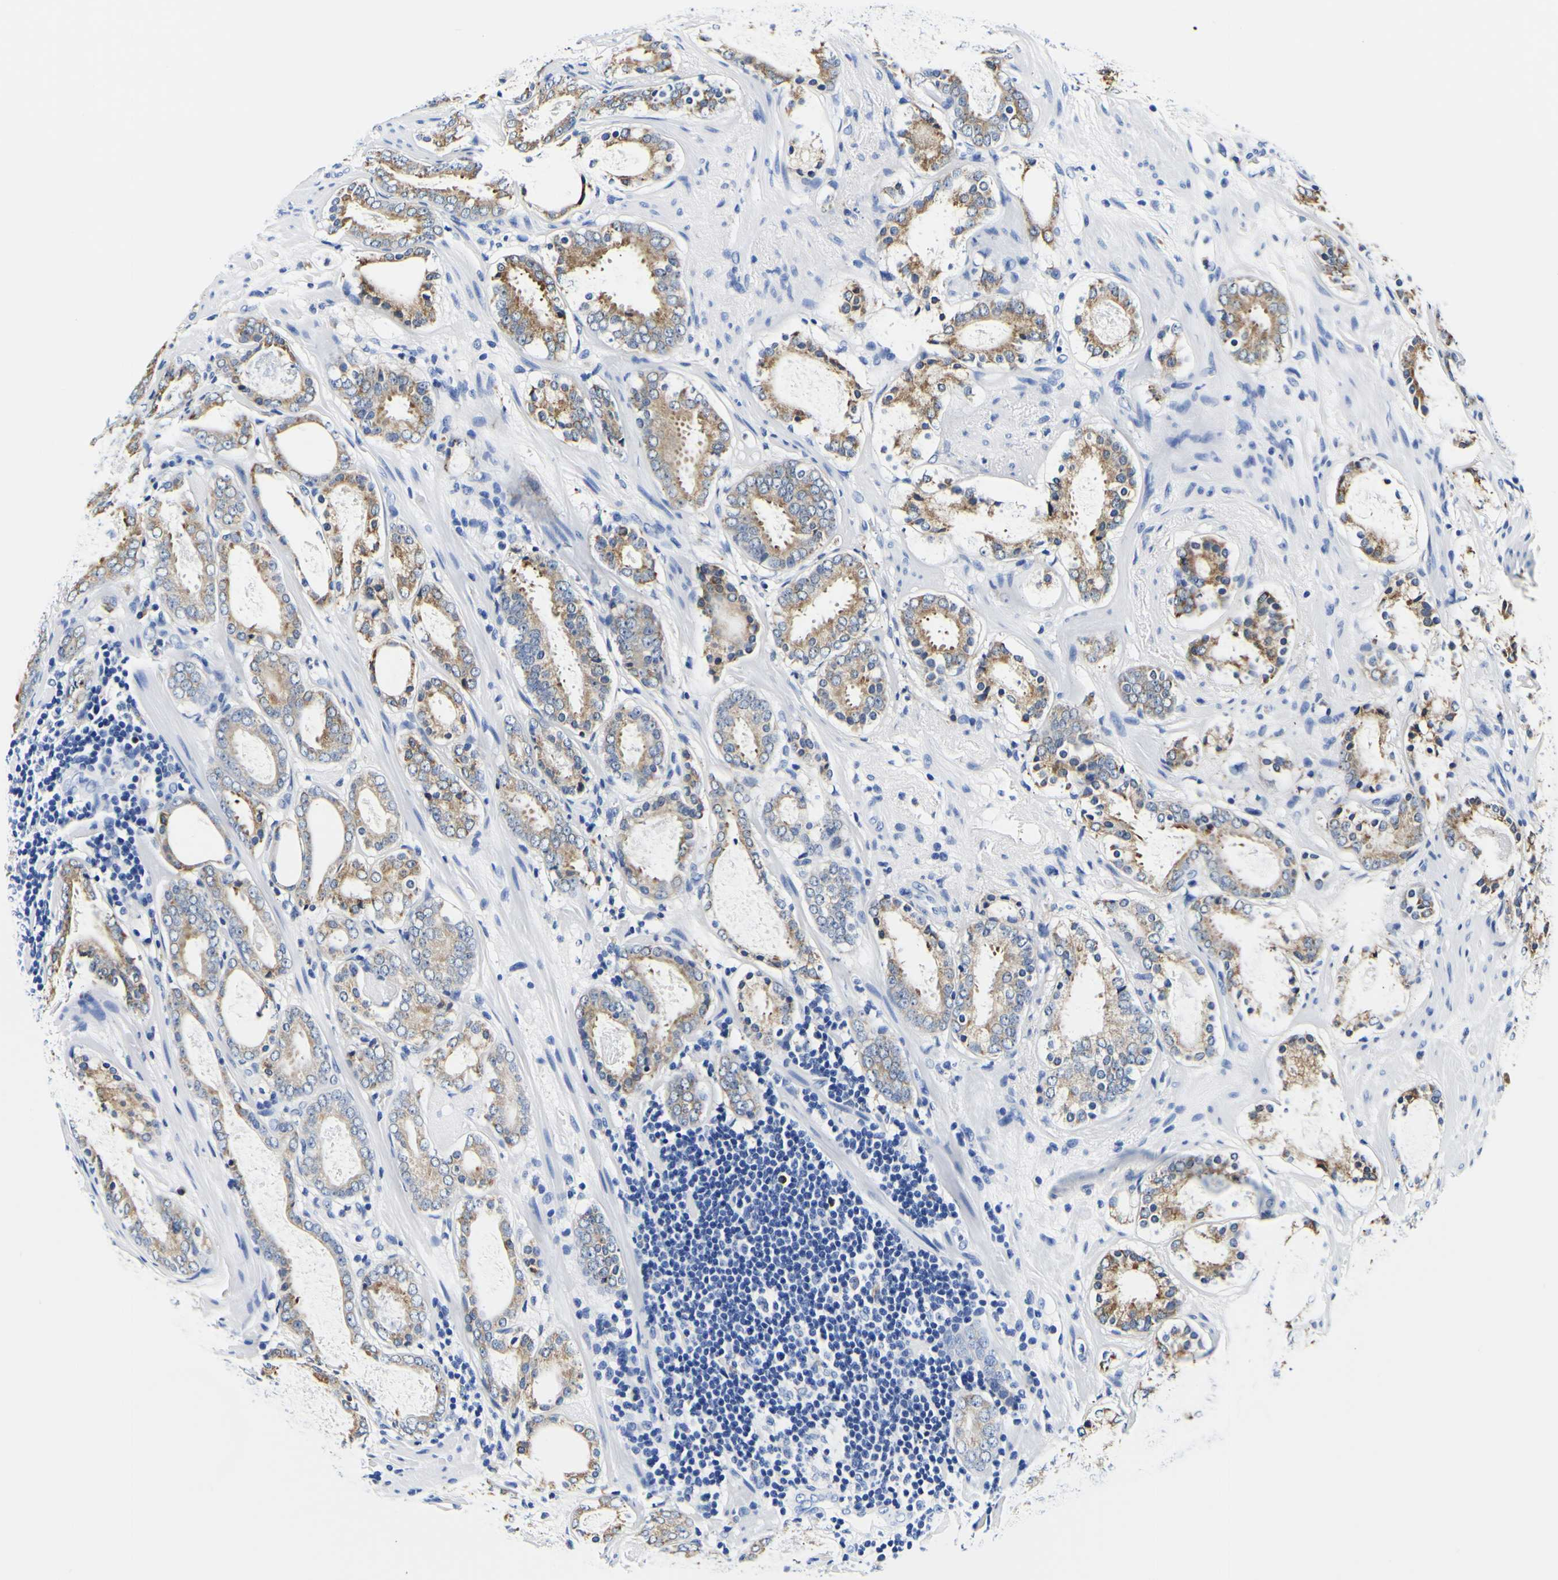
{"staining": {"intensity": "moderate", "quantity": "25%-75%", "location": "cytoplasmic/membranous"}, "tissue": "prostate cancer", "cell_type": "Tumor cells", "image_type": "cancer", "snomed": [{"axis": "morphology", "description": "Adenocarcinoma, Low grade"}, {"axis": "topography", "description": "Prostate"}], "caption": "Immunohistochemical staining of human low-grade adenocarcinoma (prostate) displays moderate cytoplasmic/membranous protein positivity in approximately 25%-75% of tumor cells.", "gene": "P4HB", "patient": {"sex": "male", "age": 69}}